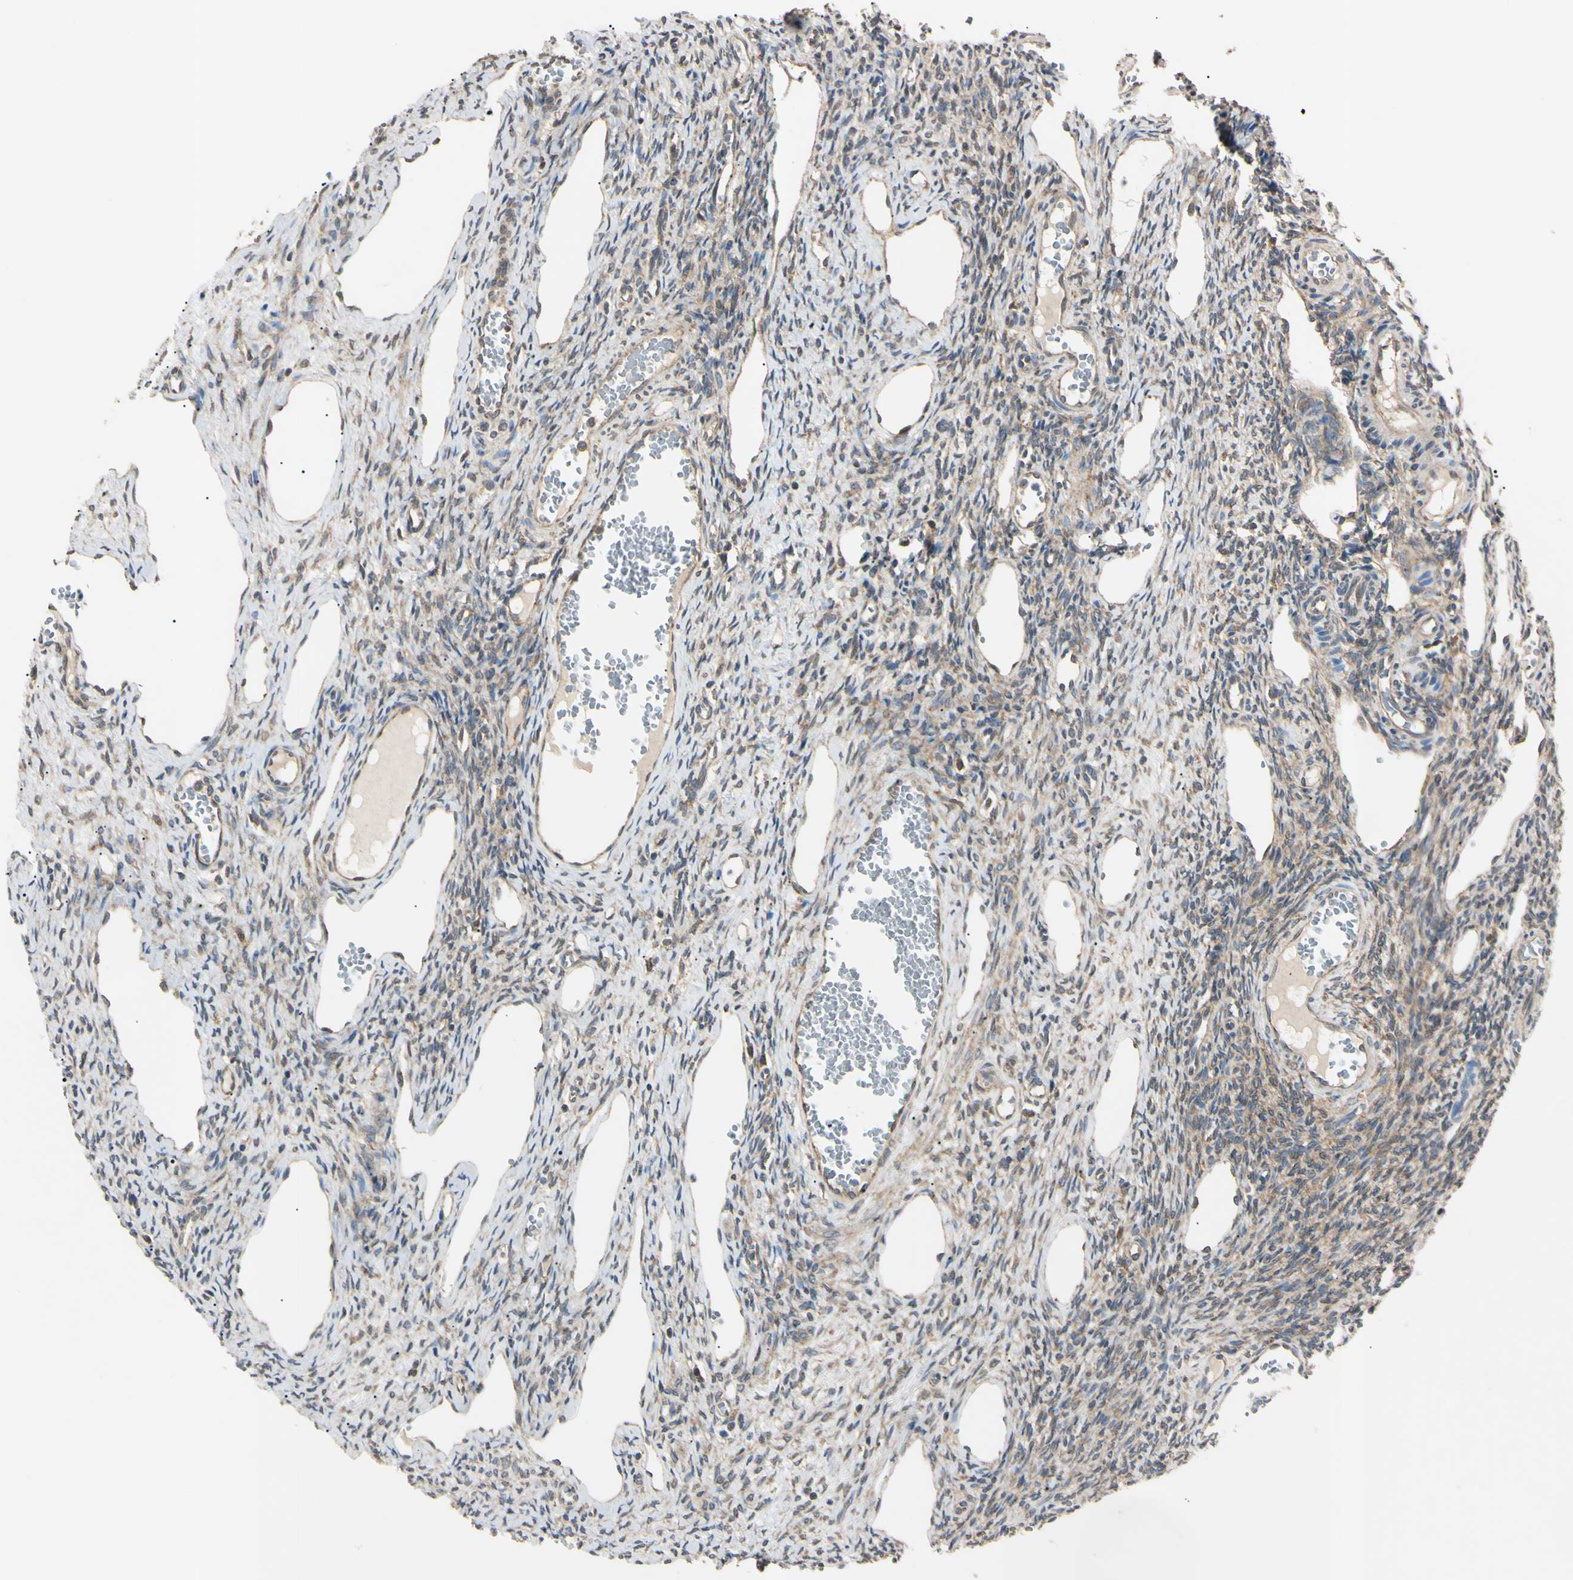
{"staining": {"intensity": "weak", "quantity": "<25%", "location": "cytoplasmic/membranous"}, "tissue": "ovary", "cell_type": "Ovarian stroma cells", "image_type": "normal", "snomed": [{"axis": "morphology", "description": "Normal tissue, NOS"}, {"axis": "topography", "description": "Ovary"}], "caption": "Photomicrograph shows no protein positivity in ovarian stroma cells of unremarkable ovary.", "gene": "EPN1", "patient": {"sex": "female", "age": 33}}